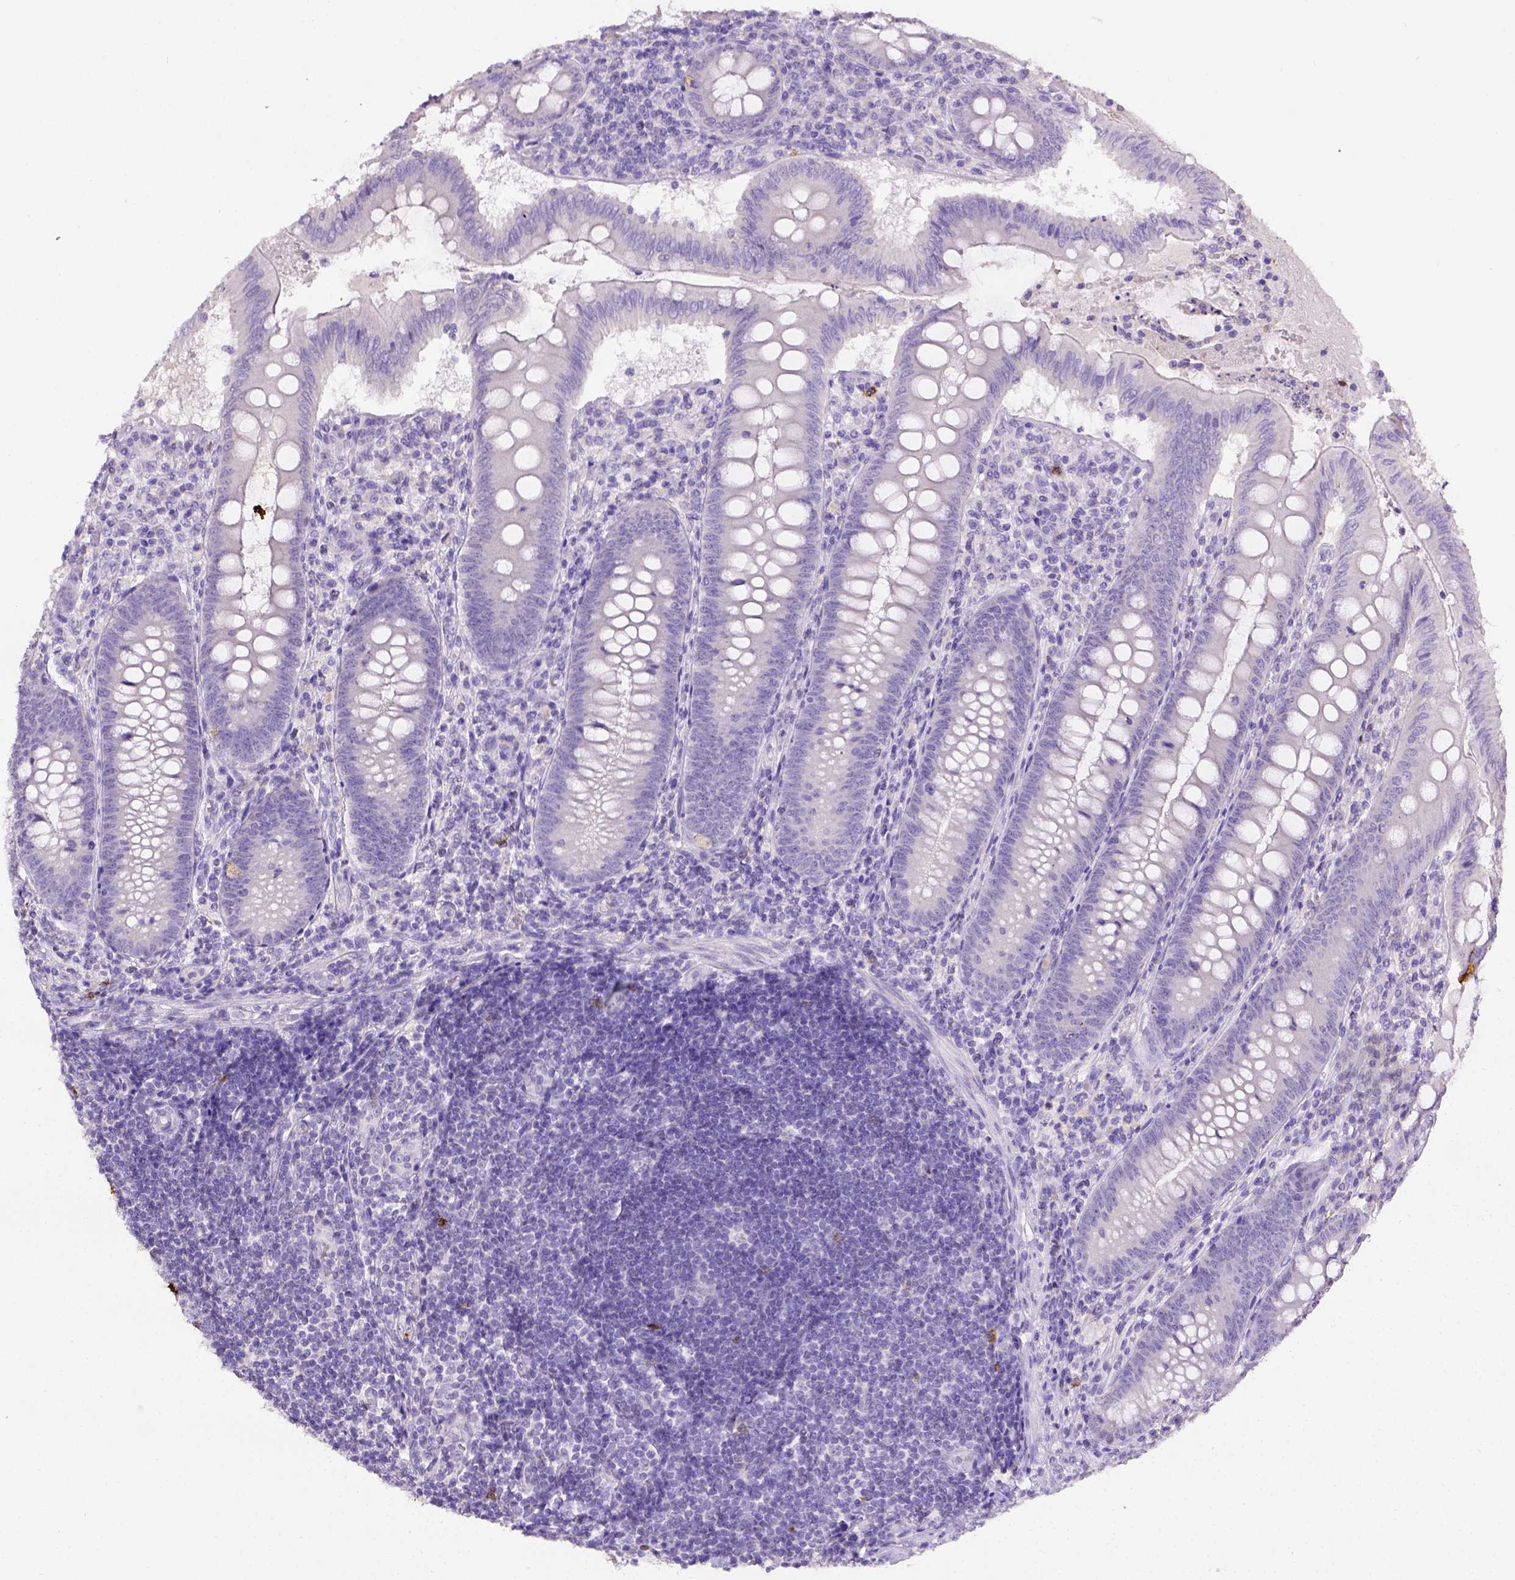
{"staining": {"intensity": "negative", "quantity": "none", "location": "none"}, "tissue": "appendix", "cell_type": "Glandular cells", "image_type": "normal", "snomed": [{"axis": "morphology", "description": "Normal tissue, NOS"}, {"axis": "morphology", "description": "Inflammation, NOS"}, {"axis": "topography", "description": "Appendix"}], "caption": "This image is of normal appendix stained with immunohistochemistry (IHC) to label a protein in brown with the nuclei are counter-stained blue. There is no positivity in glandular cells. (DAB (3,3'-diaminobenzidine) immunohistochemistry visualized using brightfield microscopy, high magnification).", "gene": "B3GAT1", "patient": {"sex": "male", "age": 16}}